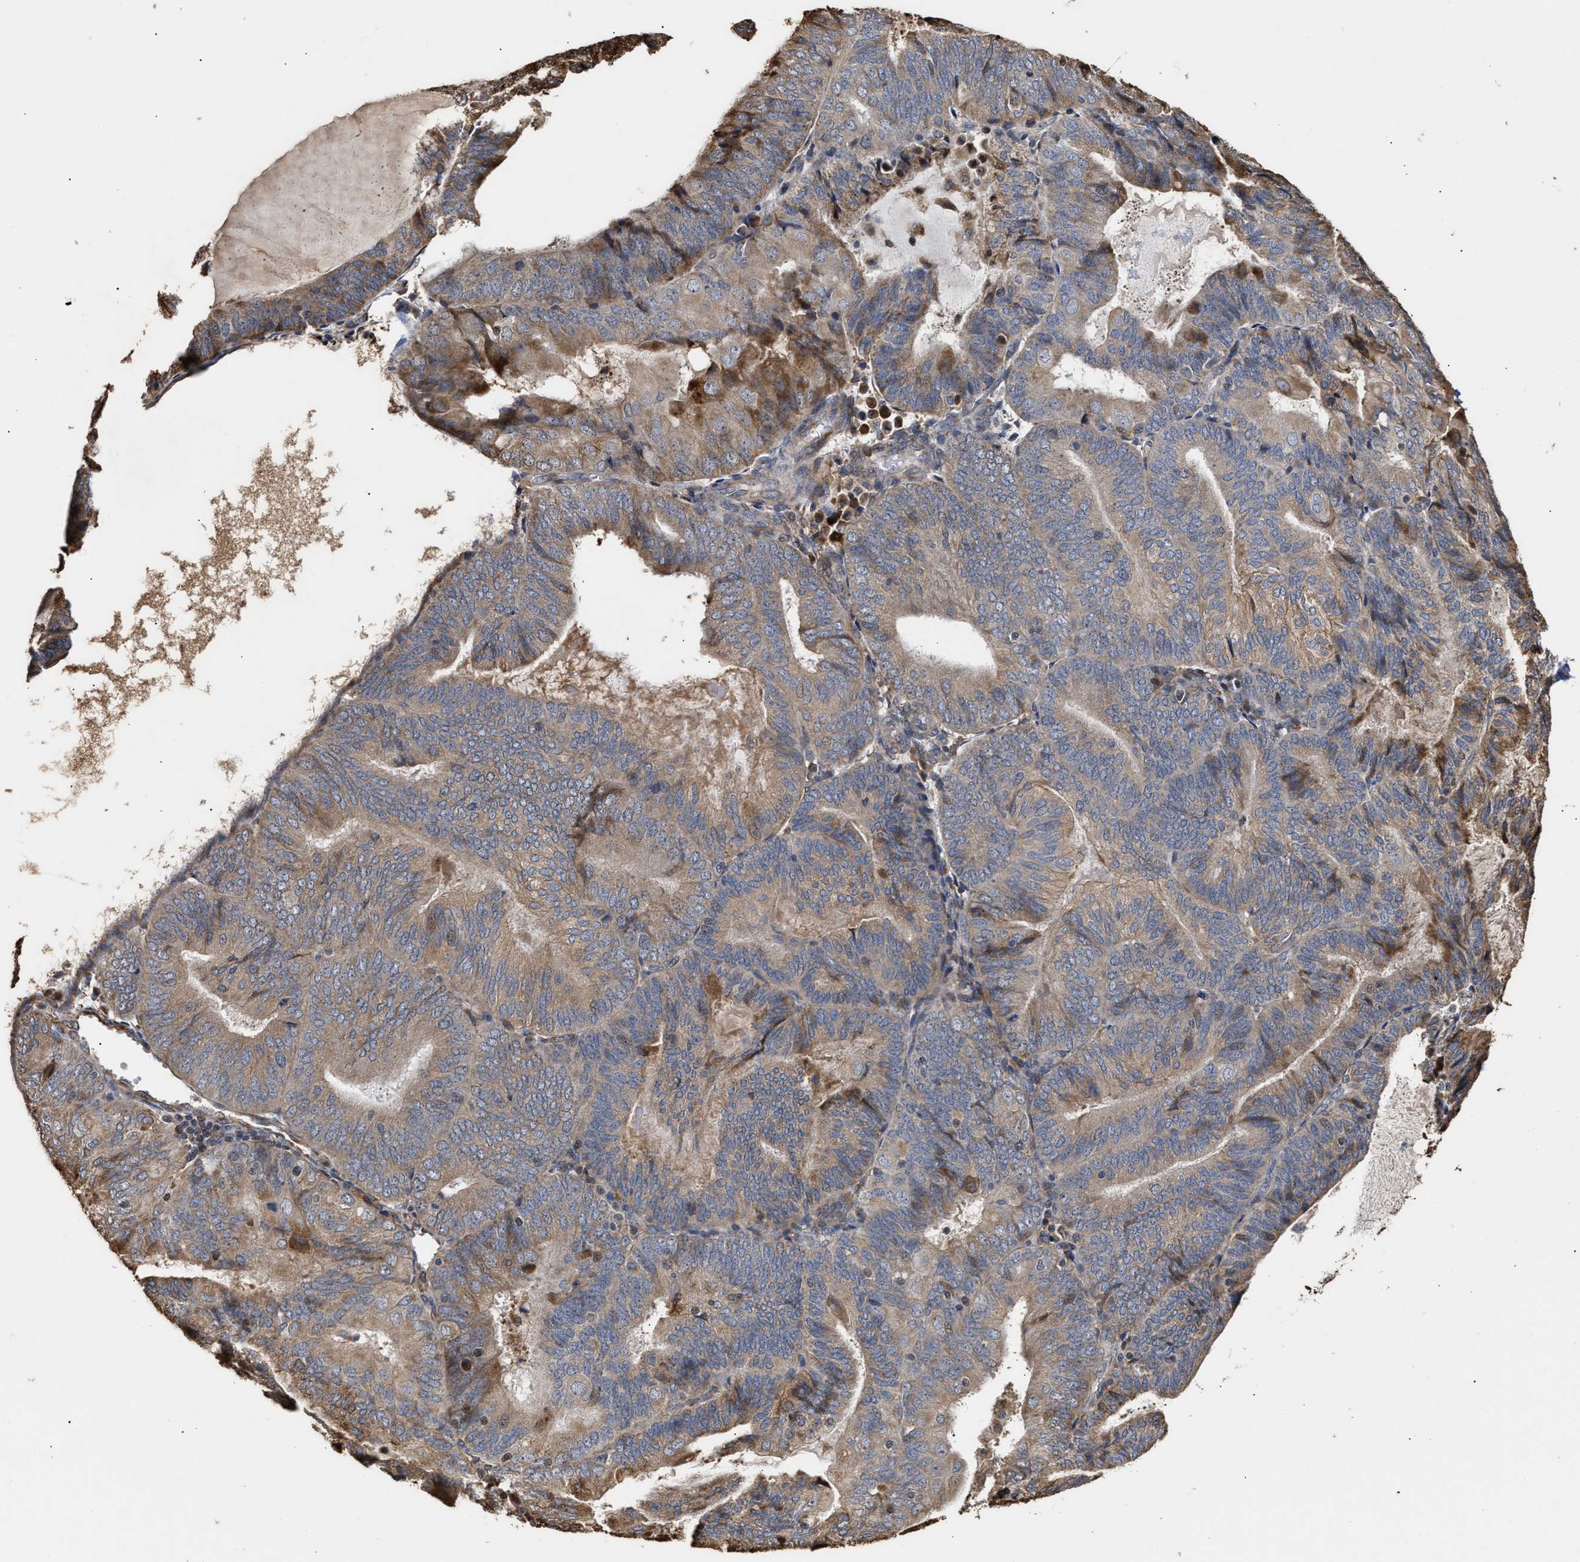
{"staining": {"intensity": "moderate", "quantity": "25%-75%", "location": "cytoplasmic/membranous"}, "tissue": "endometrial cancer", "cell_type": "Tumor cells", "image_type": "cancer", "snomed": [{"axis": "morphology", "description": "Adenocarcinoma, NOS"}, {"axis": "topography", "description": "Endometrium"}], "caption": "Protein expression analysis of endometrial cancer (adenocarcinoma) demonstrates moderate cytoplasmic/membranous expression in about 25%-75% of tumor cells.", "gene": "GOSR1", "patient": {"sex": "female", "age": 81}}